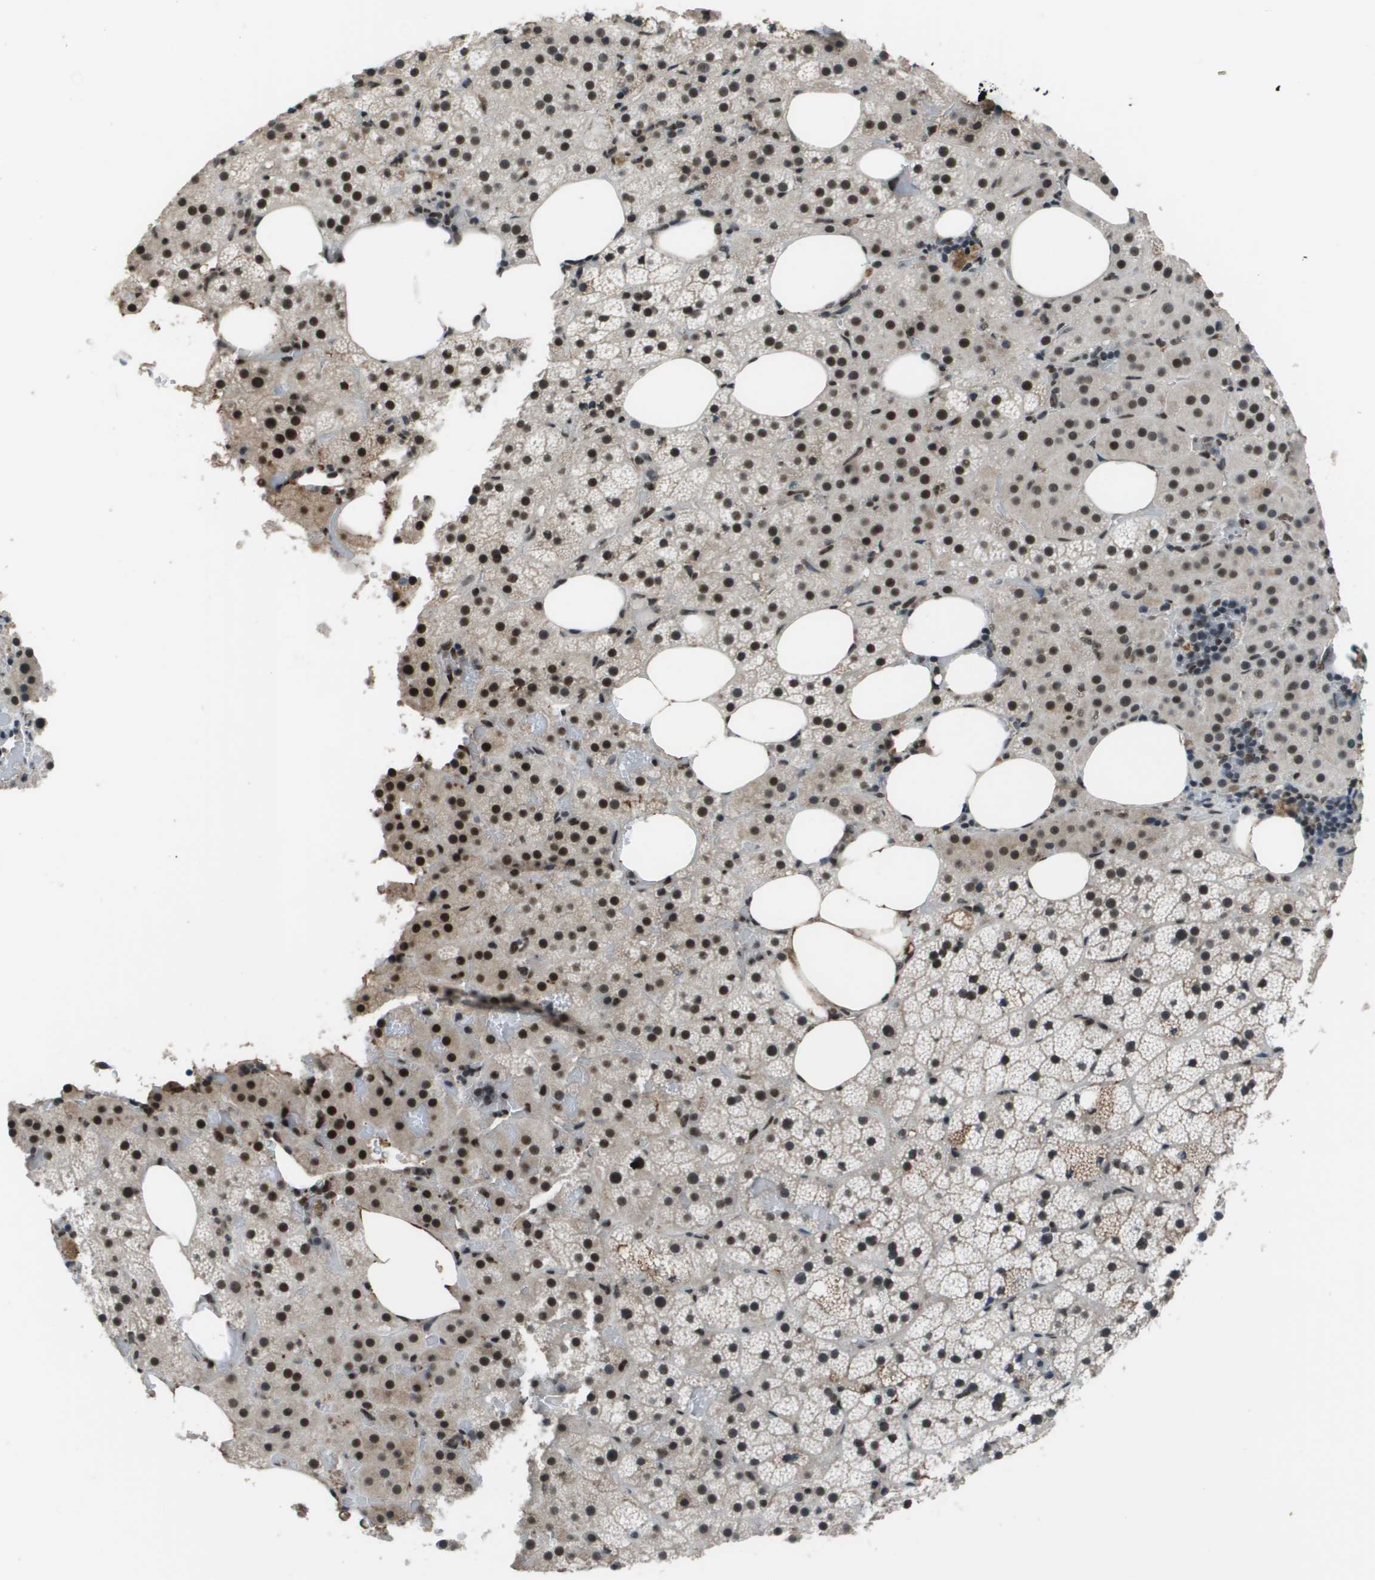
{"staining": {"intensity": "strong", "quantity": ">75%", "location": "nuclear"}, "tissue": "adrenal gland", "cell_type": "Glandular cells", "image_type": "normal", "snomed": [{"axis": "morphology", "description": "Normal tissue, NOS"}, {"axis": "topography", "description": "Adrenal gland"}], "caption": "Glandular cells demonstrate high levels of strong nuclear staining in about >75% of cells in normal adrenal gland.", "gene": "THRAP3", "patient": {"sex": "female", "age": 59}}